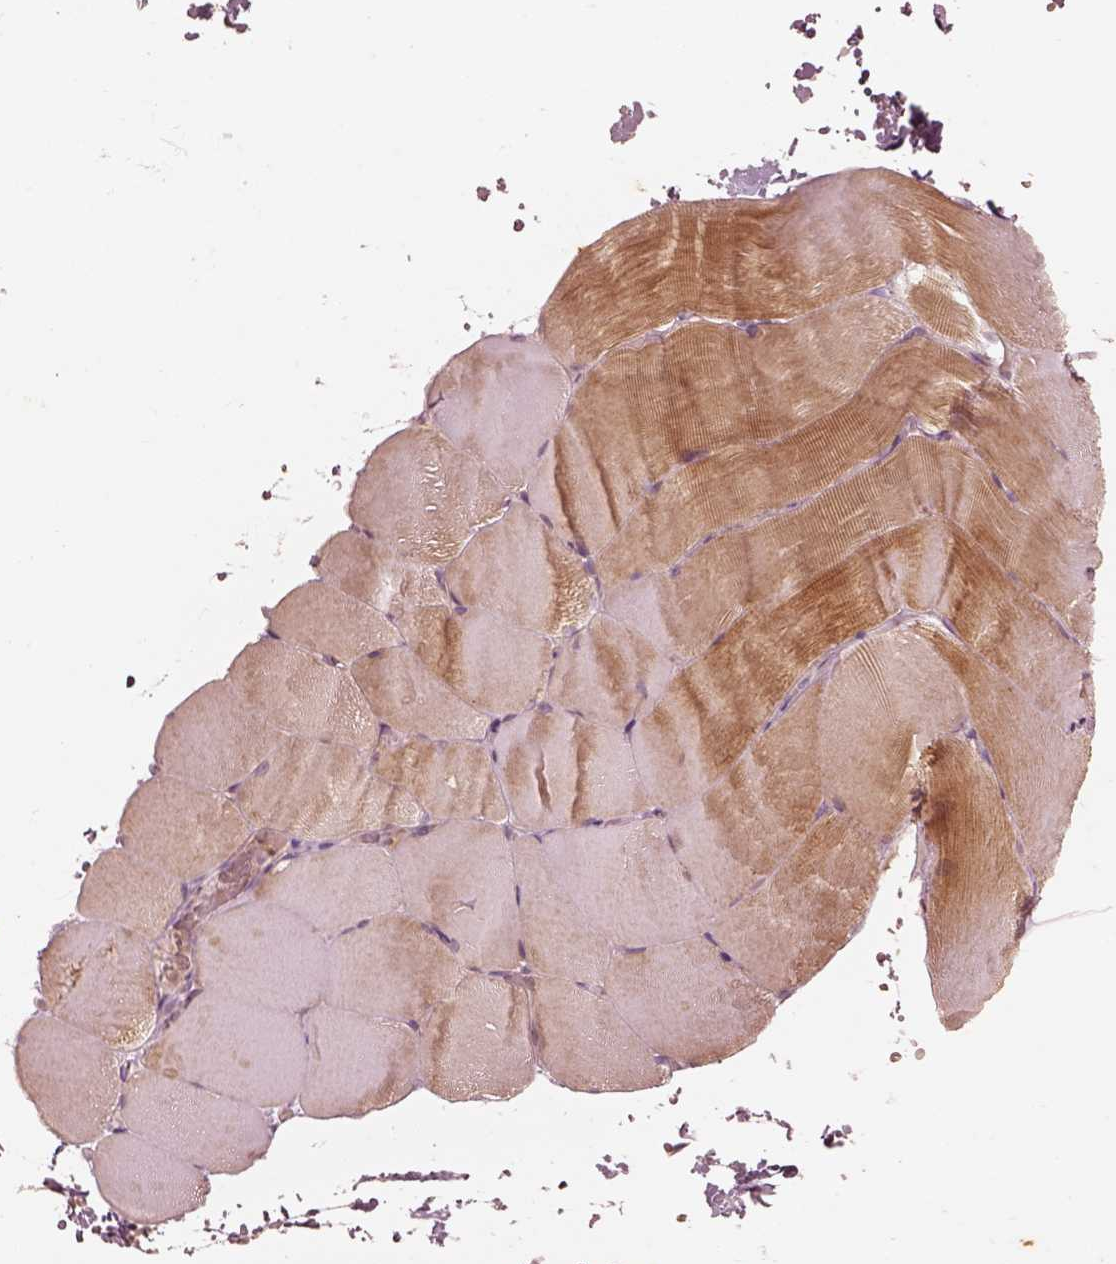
{"staining": {"intensity": "moderate", "quantity": "25%-75%", "location": "cytoplasmic/membranous"}, "tissue": "skeletal muscle", "cell_type": "Myocytes", "image_type": "normal", "snomed": [{"axis": "morphology", "description": "Normal tissue, NOS"}, {"axis": "topography", "description": "Skeletal muscle"}], "caption": "A high-resolution micrograph shows immunohistochemistry (IHC) staining of benign skeletal muscle, which demonstrates moderate cytoplasmic/membranous staining in approximately 25%-75% of myocytes. Nuclei are stained in blue.", "gene": "WLS", "patient": {"sex": "female", "age": 37}}